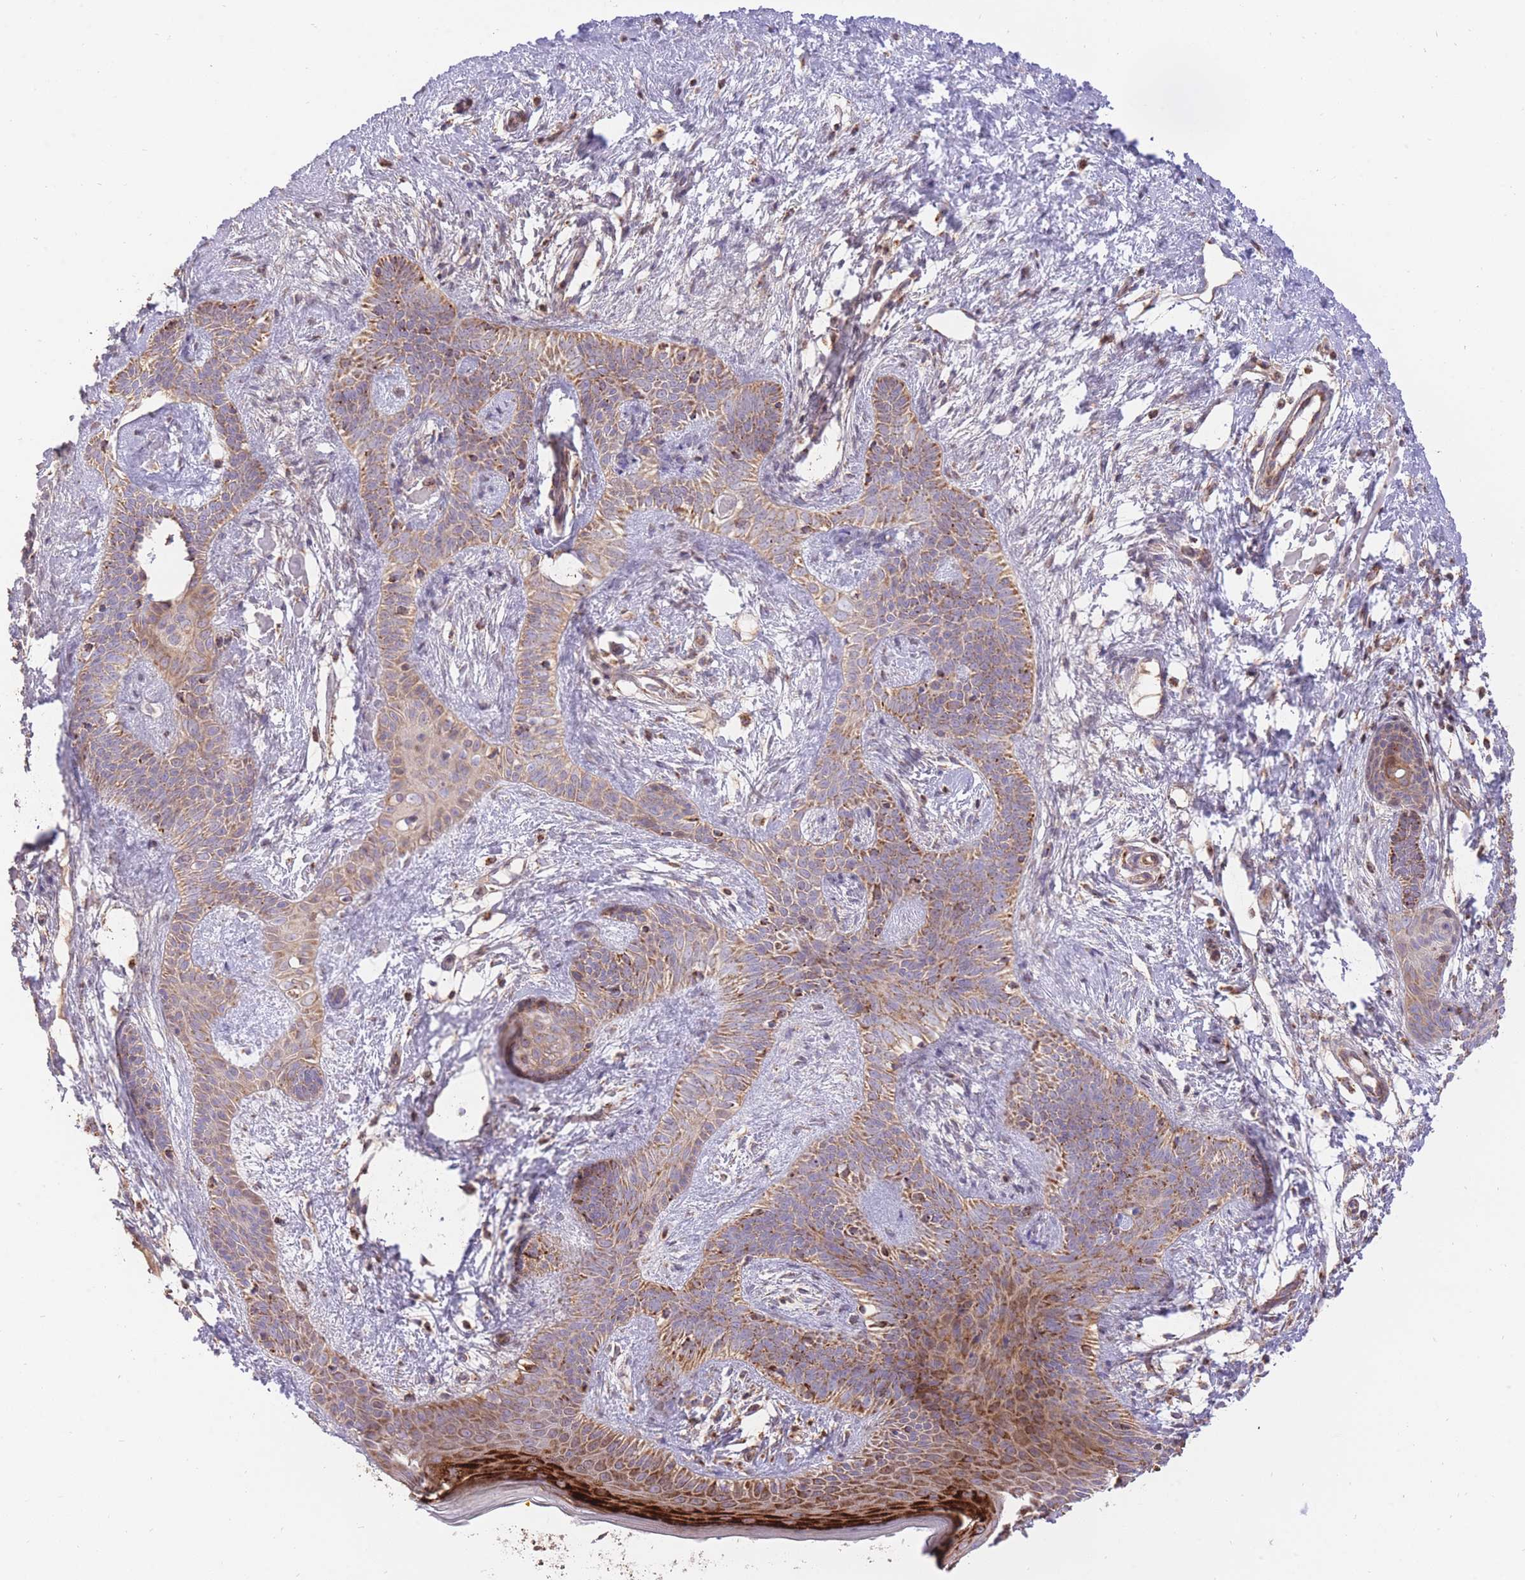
{"staining": {"intensity": "moderate", "quantity": ">75%", "location": "cytoplasmic/membranous"}, "tissue": "skin cancer", "cell_type": "Tumor cells", "image_type": "cancer", "snomed": [{"axis": "morphology", "description": "Basal cell carcinoma"}, {"axis": "topography", "description": "Skin"}], "caption": "The photomicrograph reveals staining of skin cancer (basal cell carcinoma), revealing moderate cytoplasmic/membranous protein expression (brown color) within tumor cells.", "gene": "PREP", "patient": {"sex": "male", "age": 78}}